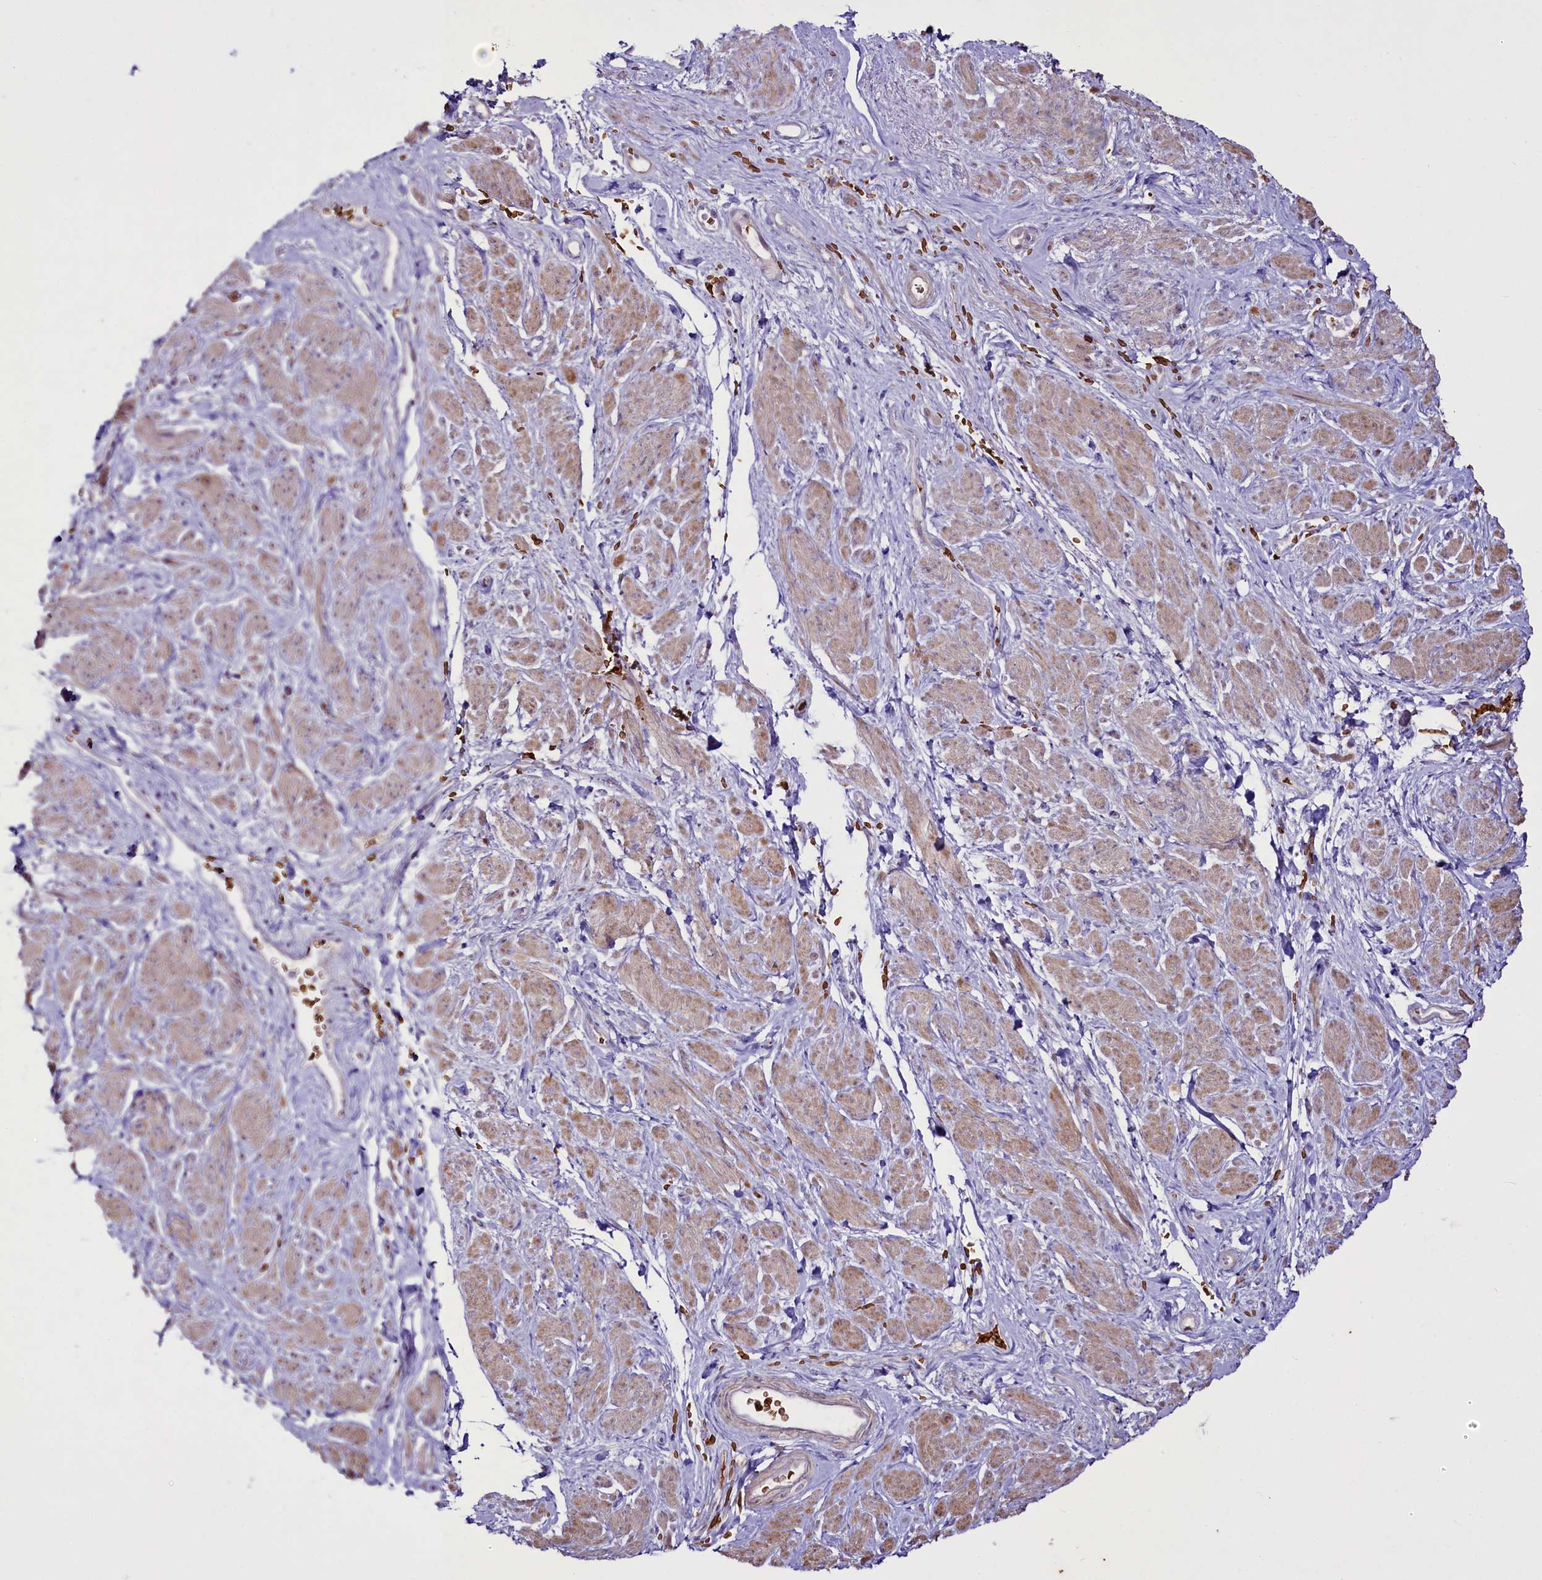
{"staining": {"intensity": "weak", "quantity": "25%-75%", "location": "cytoplasmic/membranous"}, "tissue": "smooth muscle", "cell_type": "Smooth muscle cells", "image_type": "normal", "snomed": [{"axis": "morphology", "description": "Normal tissue, NOS"}, {"axis": "topography", "description": "Smooth muscle"}, {"axis": "topography", "description": "Peripheral nerve tissue"}], "caption": "Smooth muscle was stained to show a protein in brown. There is low levels of weak cytoplasmic/membranous positivity in approximately 25%-75% of smooth muscle cells. Using DAB (3,3'-diaminobenzidine) (brown) and hematoxylin (blue) stains, captured at high magnification using brightfield microscopy.", "gene": "SUSD3", "patient": {"sex": "male", "age": 69}}